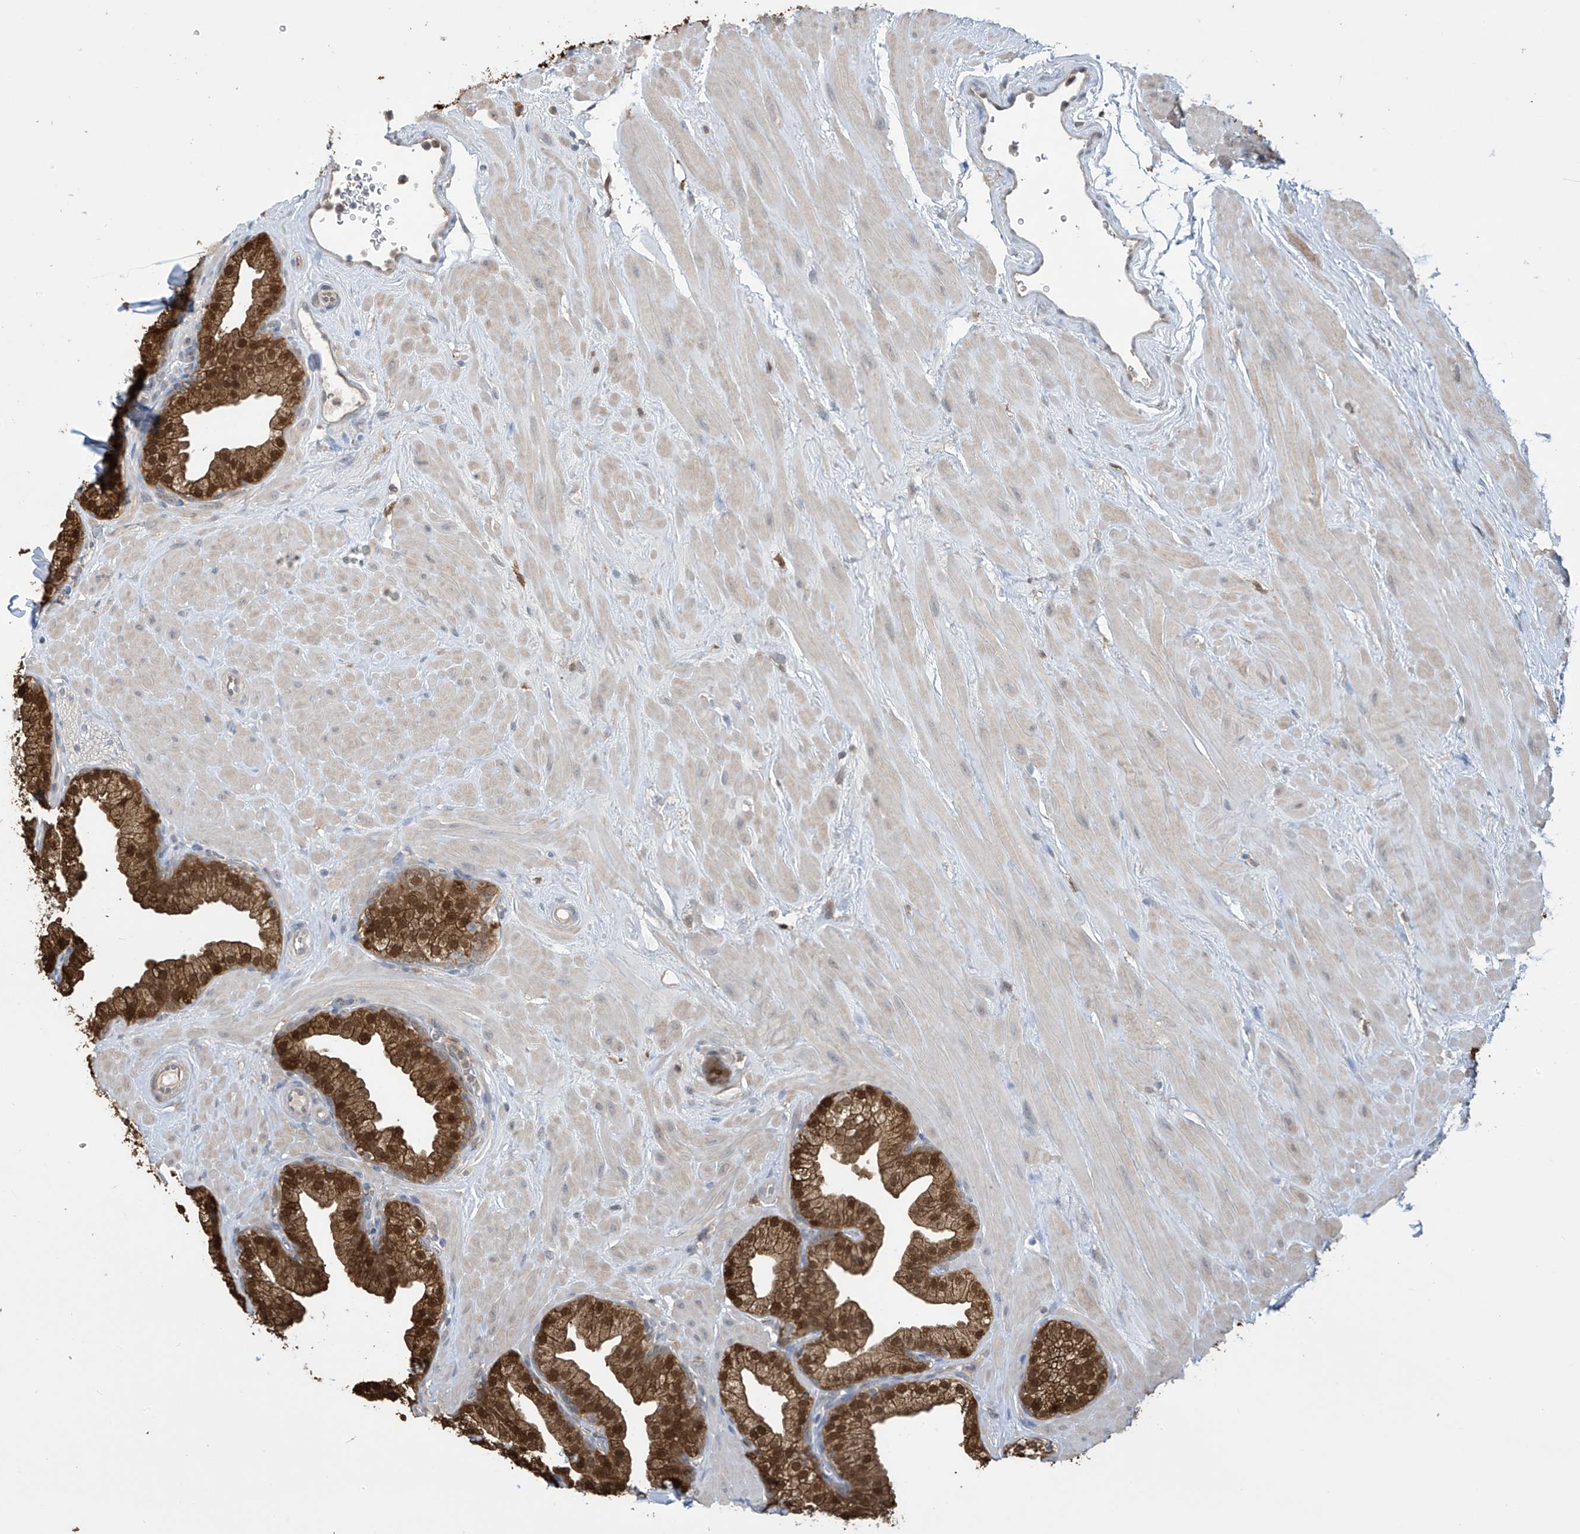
{"staining": {"intensity": "strong", "quantity": ">75%", "location": "cytoplasmic/membranous,nuclear"}, "tissue": "prostate", "cell_type": "Glandular cells", "image_type": "normal", "snomed": [{"axis": "morphology", "description": "Normal tissue, NOS"}, {"axis": "morphology", "description": "Urothelial carcinoma, Low grade"}, {"axis": "topography", "description": "Urinary bladder"}, {"axis": "topography", "description": "Prostate"}], "caption": "A micrograph showing strong cytoplasmic/membranous,nuclear staining in about >75% of glandular cells in benign prostate, as visualized by brown immunohistochemical staining.", "gene": "IDH1", "patient": {"sex": "male", "age": 60}}